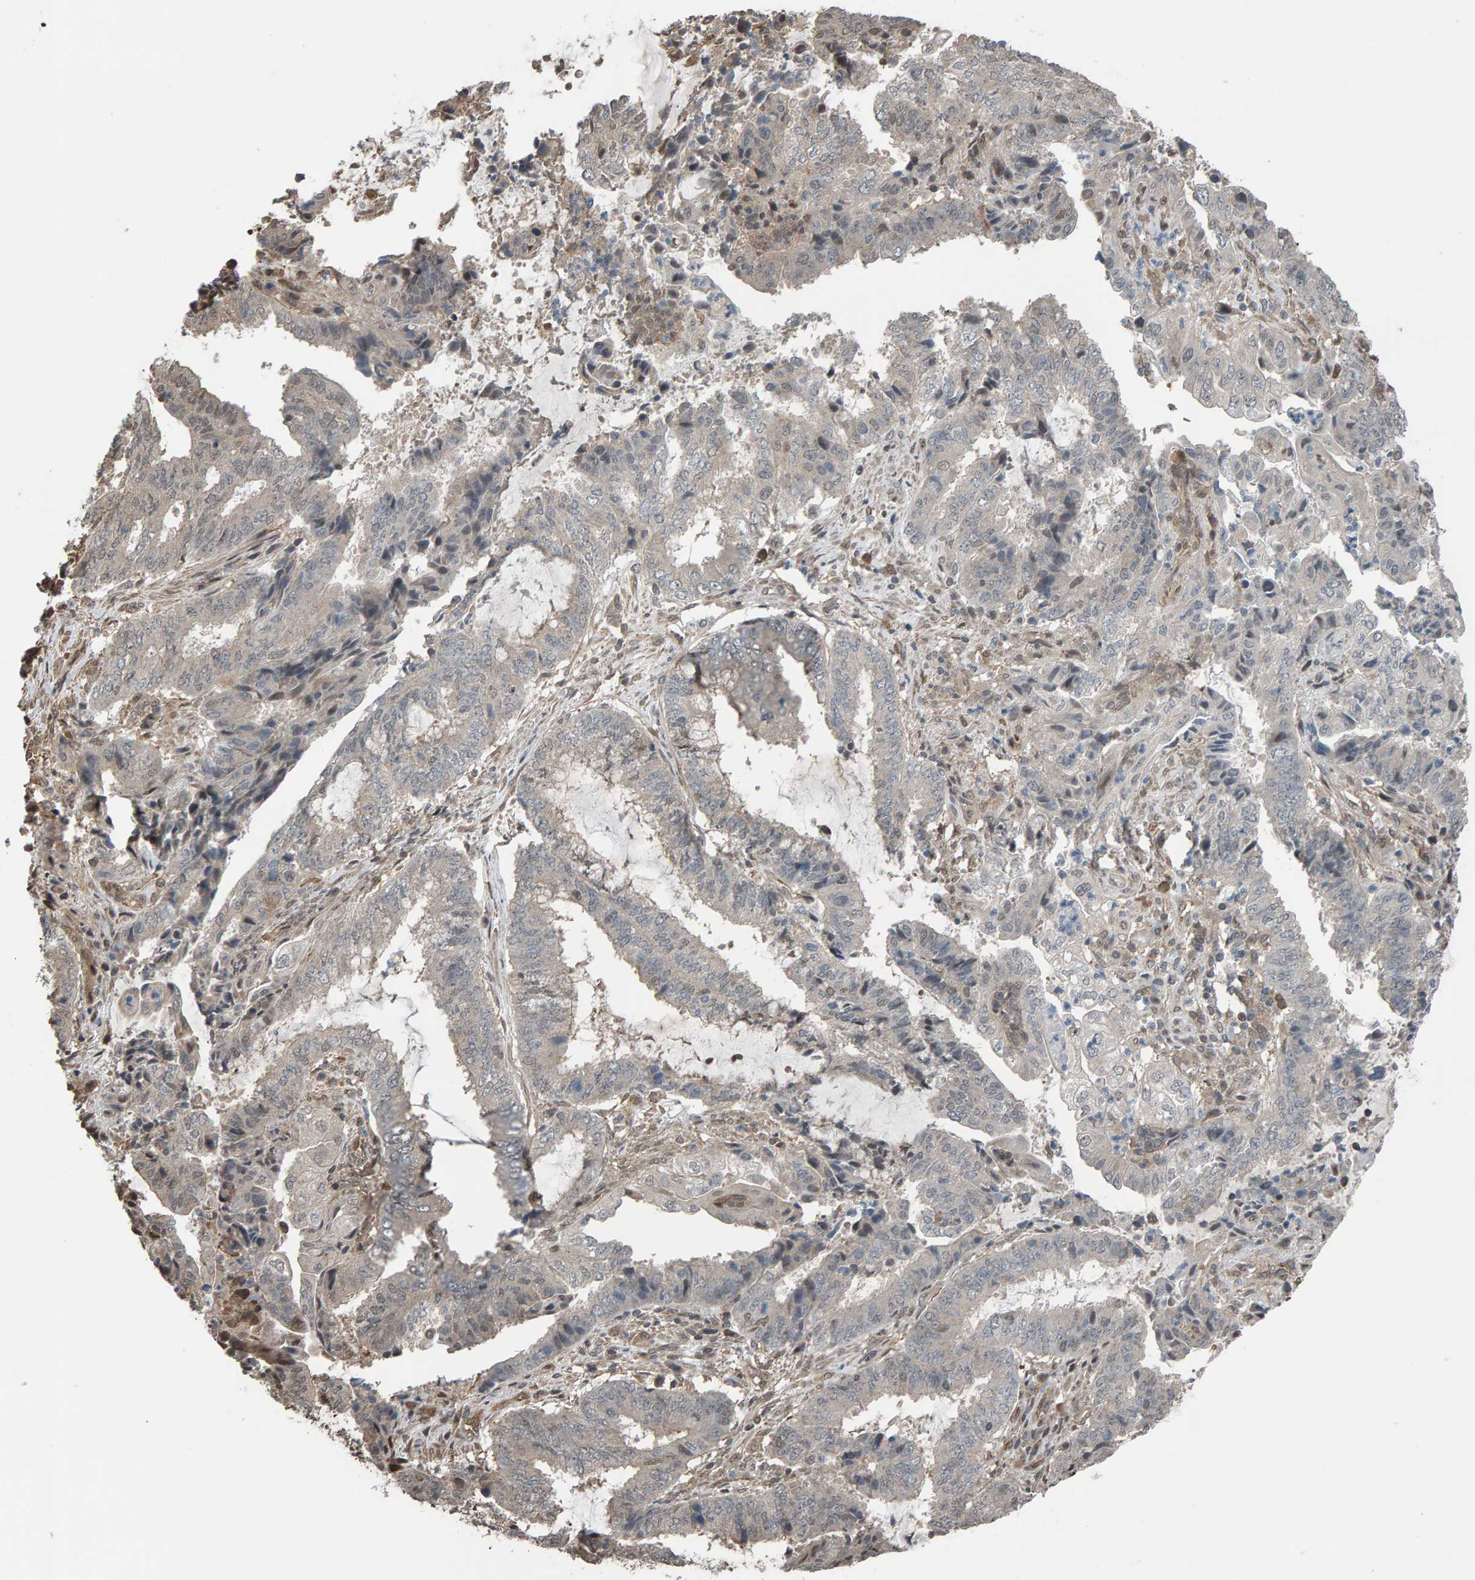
{"staining": {"intensity": "negative", "quantity": "none", "location": "none"}, "tissue": "endometrial cancer", "cell_type": "Tumor cells", "image_type": "cancer", "snomed": [{"axis": "morphology", "description": "Adenocarcinoma, NOS"}, {"axis": "topography", "description": "Endometrium"}], "caption": "An image of endometrial cancer (adenocarcinoma) stained for a protein shows no brown staining in tumor cells.", "gene": "COASY", "patient": {"sex": "female", "age": 51}}